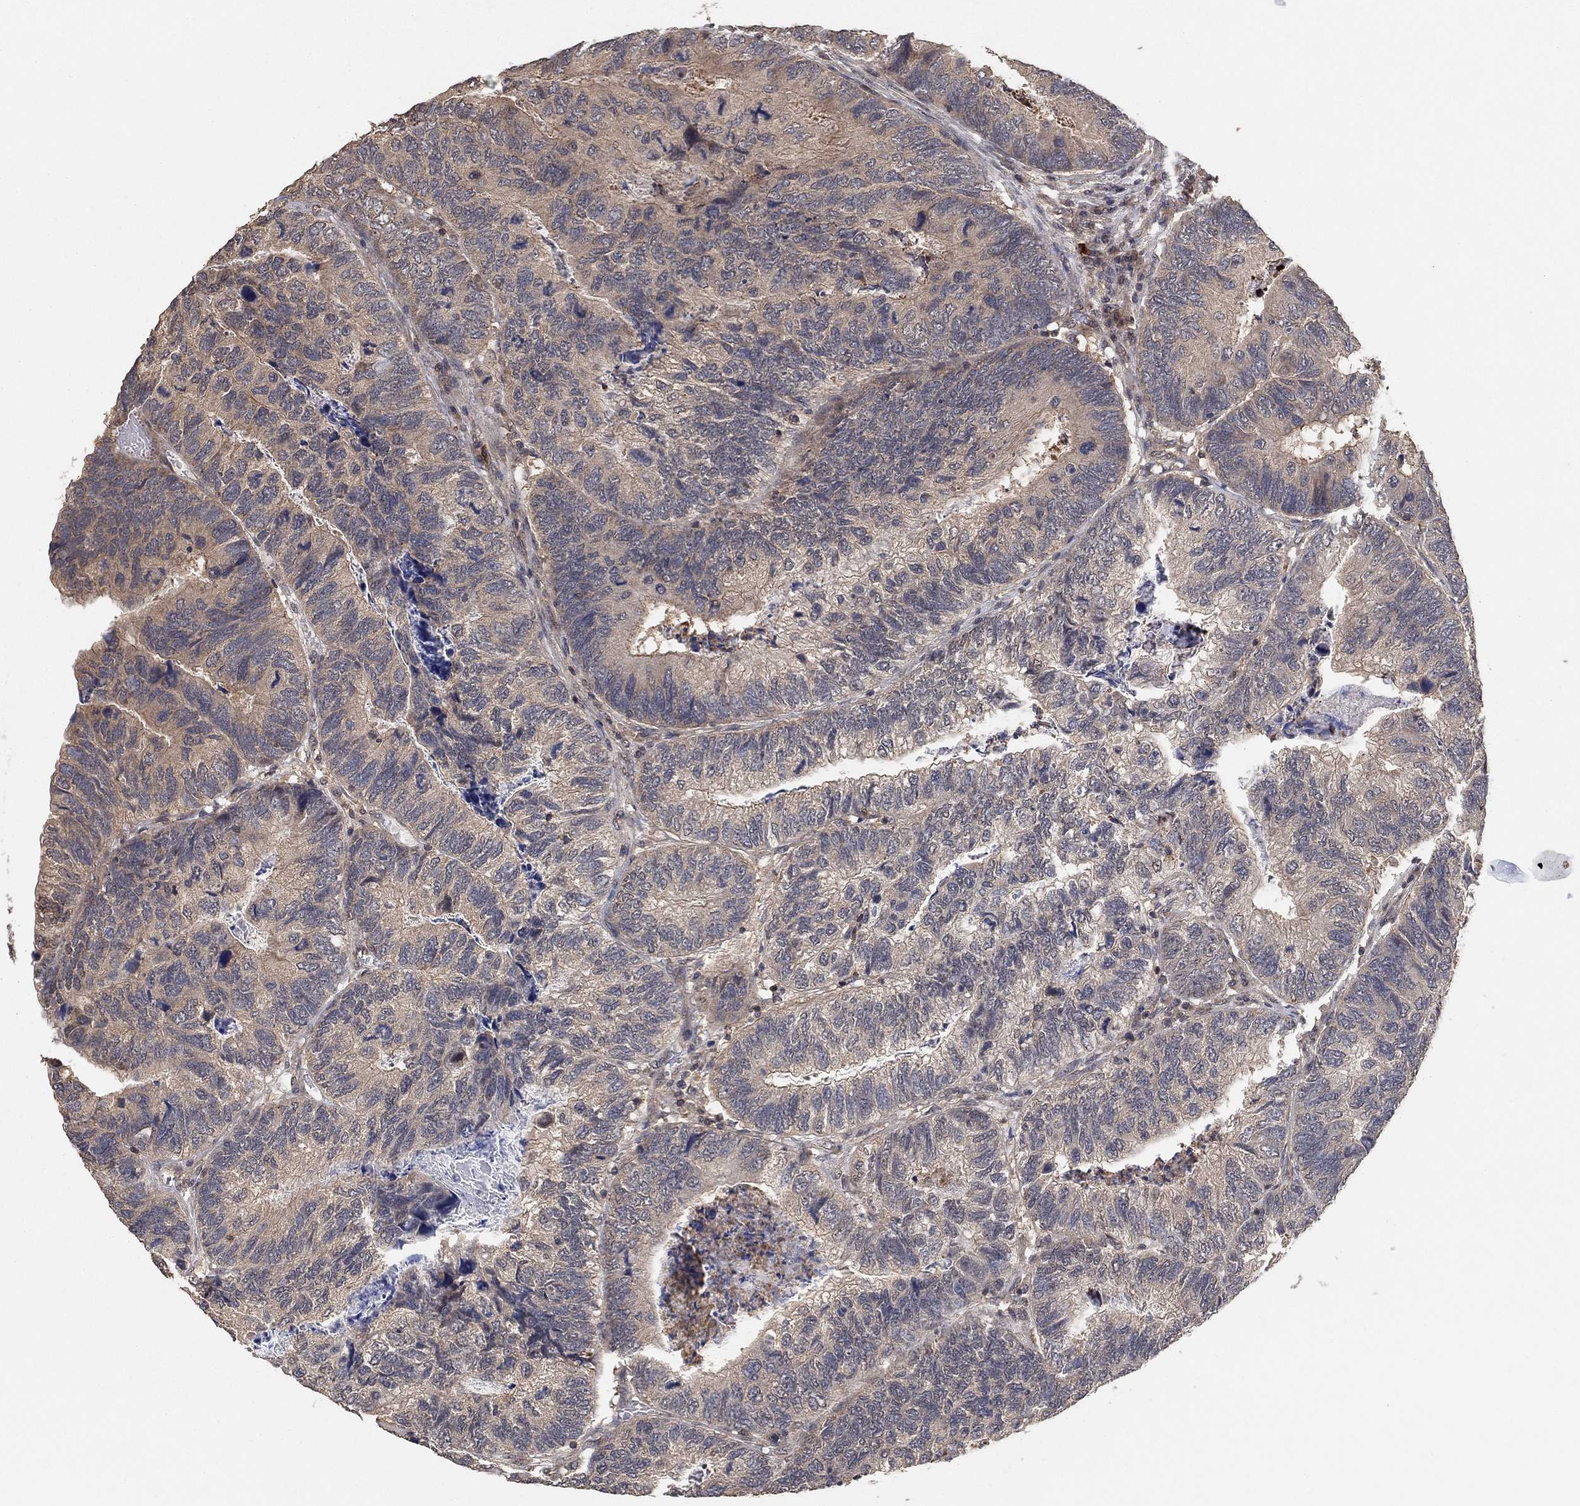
{"staining": {"intensity": "negative", "quantity": "none", "location": "none"}, "tissue": "colorectal cancer", "cell_type": "Tumor cells", "image_type": "cancer", "snomed": [{"axis": "morphology", "description": "Adenocarcinoma, NOS"}, {"axis": "topography", "description": "Colon"}], "caption": "This photomicrograph is of colorectal cancer (adenocarcinoma) stained with immunohistochemistry to label a protein in brown with the nuclei are counter-stained blue. There is no staining in tumor cells.", "gene": "CCDC43", "patient": {"sex": "female", "age": 67}}